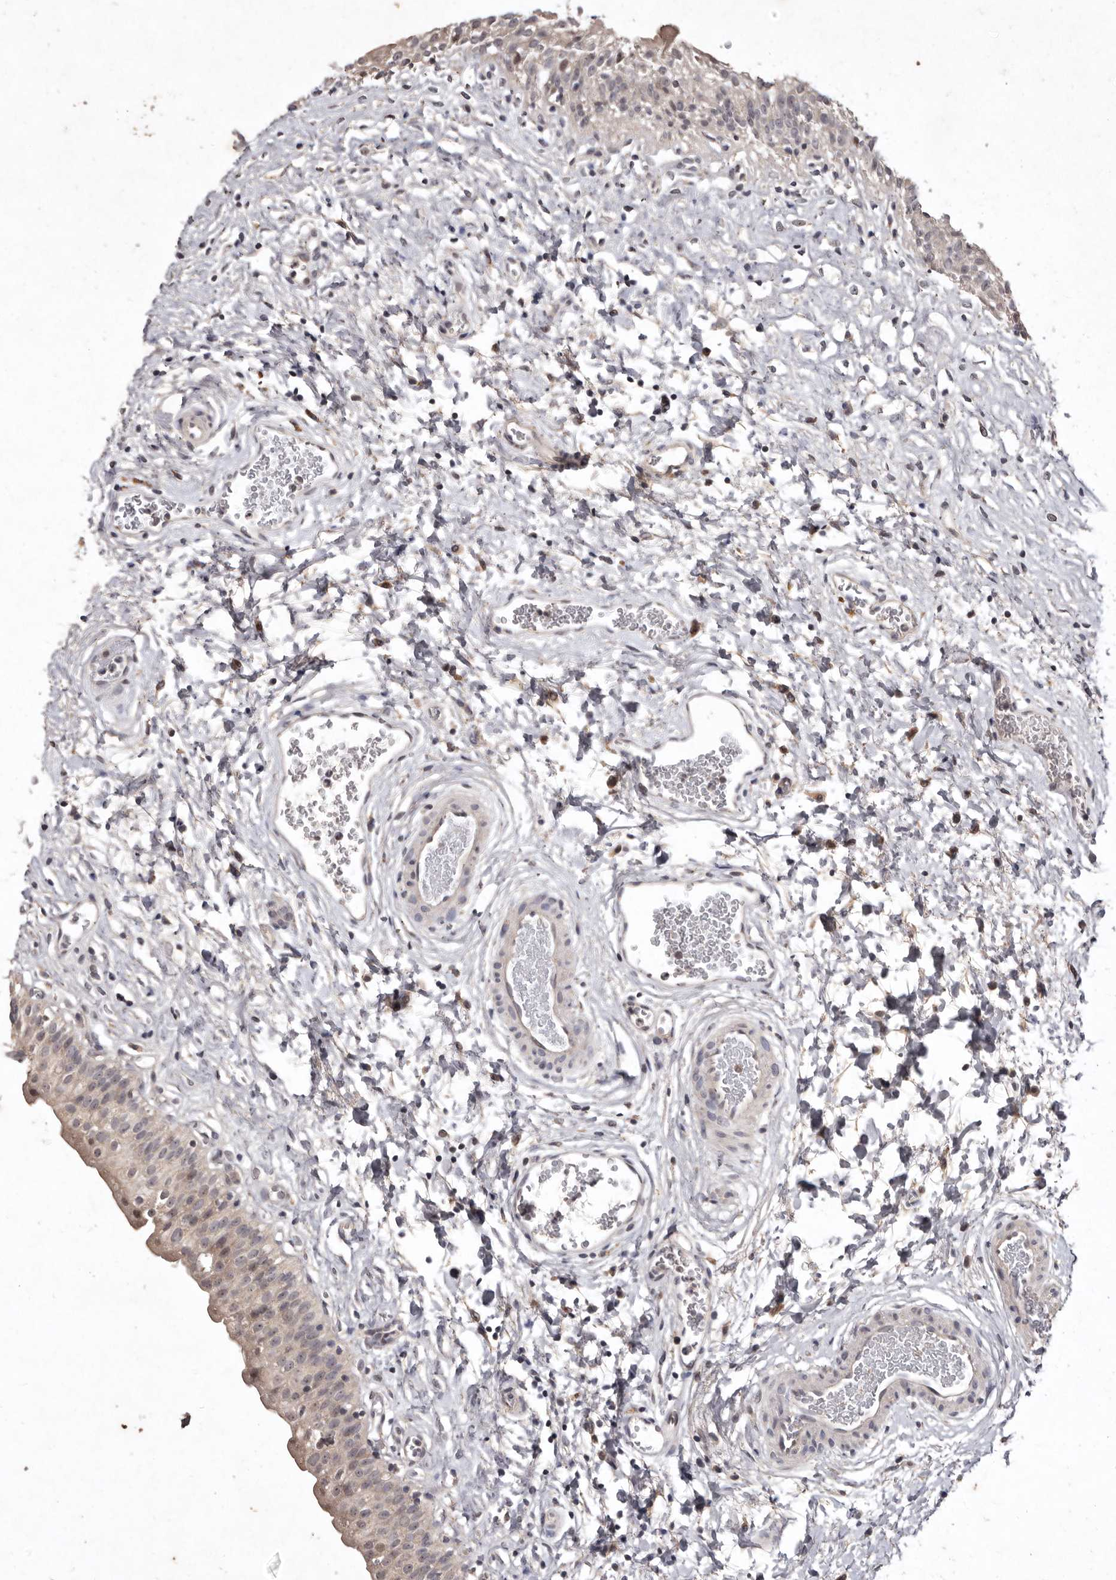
{"staining": {"intensity": "moderate", "quantity": "25%-75%", "location": "cytoplasmic/membranous,nuclear"}, "tissue": "urinary bladder", "cell_type": "Urothelial cells", "image_type": "normal", "snomed": [{"axis": "morphology", "description": "Normal tissue, NOS"}, {"axis": "topography", "description": "Urinary bladder"}], "caption": "A brown stain highlights moderate cytoplasmic/membranous,nuclear expression of a protein in urothelial cells of unremarkable human urinary bladder. The staining was performed using DAB (3,3'-diaminobenzidine) to visualize the protein expression in brown, while the nuclei were stained in blue with hematoxylin (Magnification: 20x).", "gene": "FLAD1", "patient": {"sex": "male", "age": 51}}